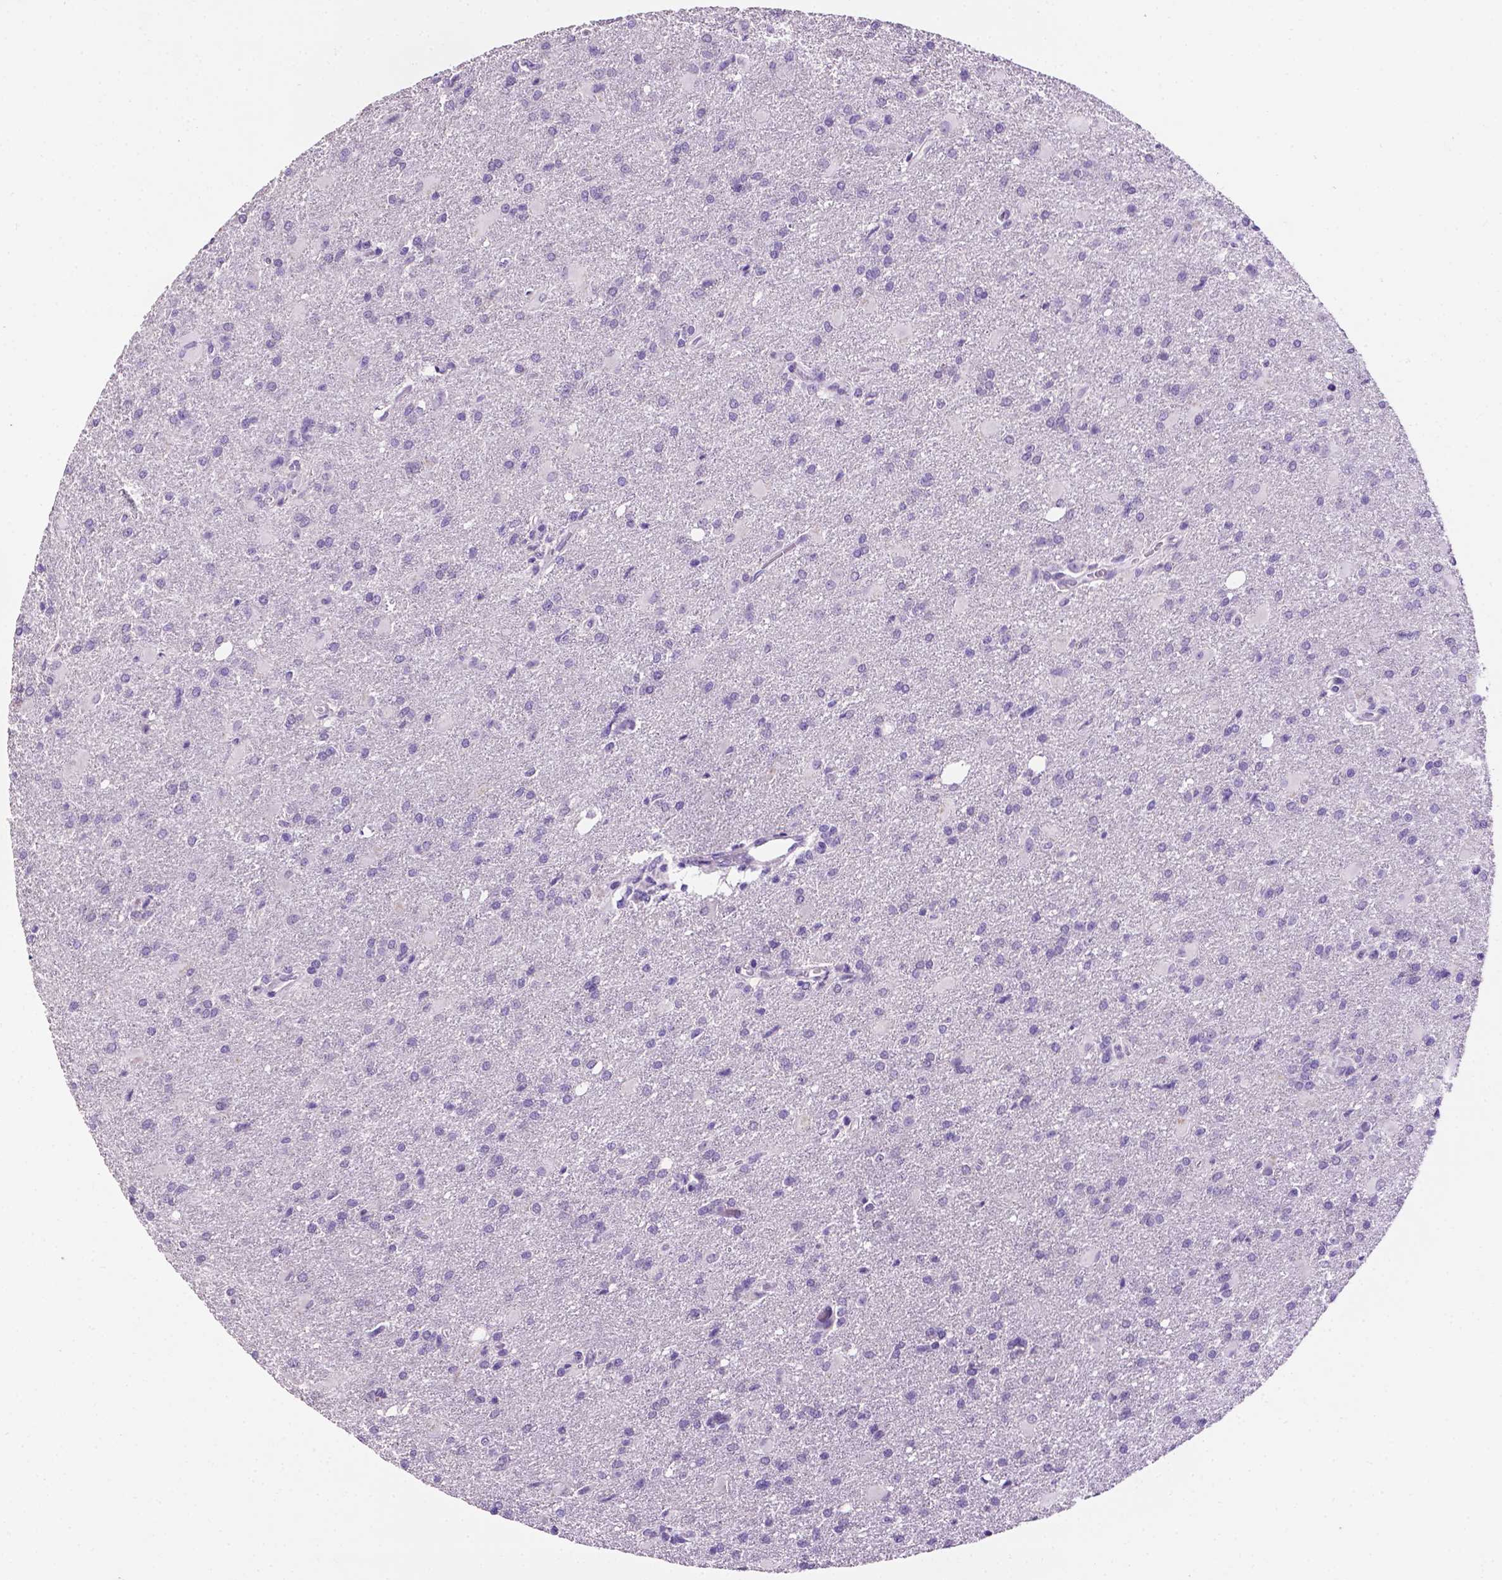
{"staining": {"intensity": "negative", "quantity": "none", "location": "none"}, "tissue": "glioma", "cell_type": "Tumor cells", "image_type": "cancer", "snomed": [{"axis": "morphology", "description": "Glioma, malignant, High grade"}, {"axis": "topography", "description": "Brain"}], "caption": "Immunohistochemical staining of glioma demonstrates no significant expression in tumor cells. (DAB immunohistochemistry visualized using brightfield microscopy, high magnification).", "gene": "TACSTD2", "patient": {"sex": "male", "age": 68}}